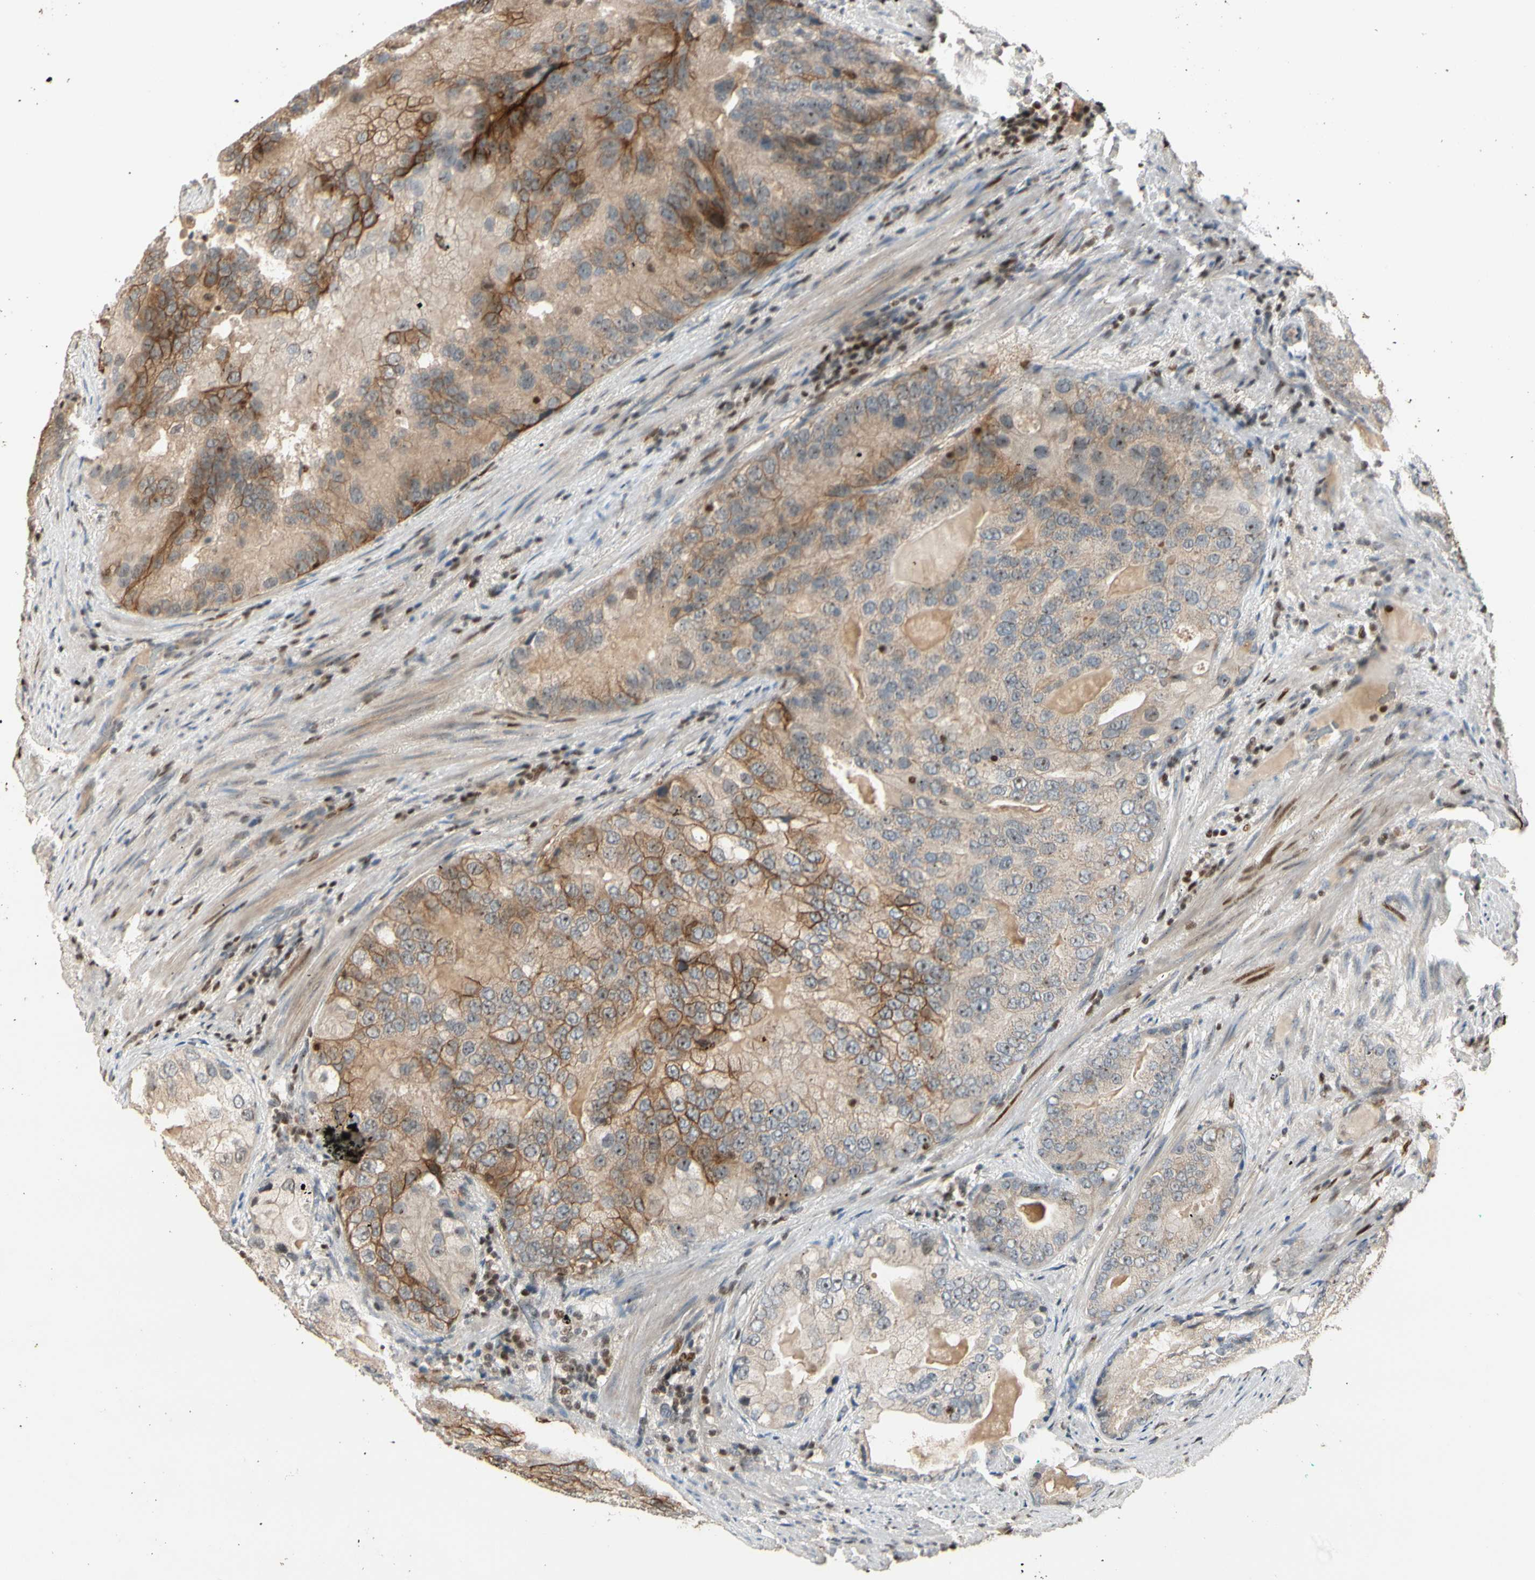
{"staining": {"intensity": "weak", "quantity": "25%-75%", "location": "cytoplasmic/membranous"}, "tissue": "prostate cancer", "cell_type": "Tumor cells", "image_type": "cancer", "snomed": [{"axis": "morphology", "description": "Adenocarcinoma, High grade"}, {"axis": "topography", "description": "Prostate"}], "caption": "Weak cytoplasmic/membranous protein expression is appreciated in approximately 25%-75% of tumor cells in prostate cancer (high-grade adenocarcinoma).", "gene": "NFYA", "patient": {"sex": "male", "age": 66}}